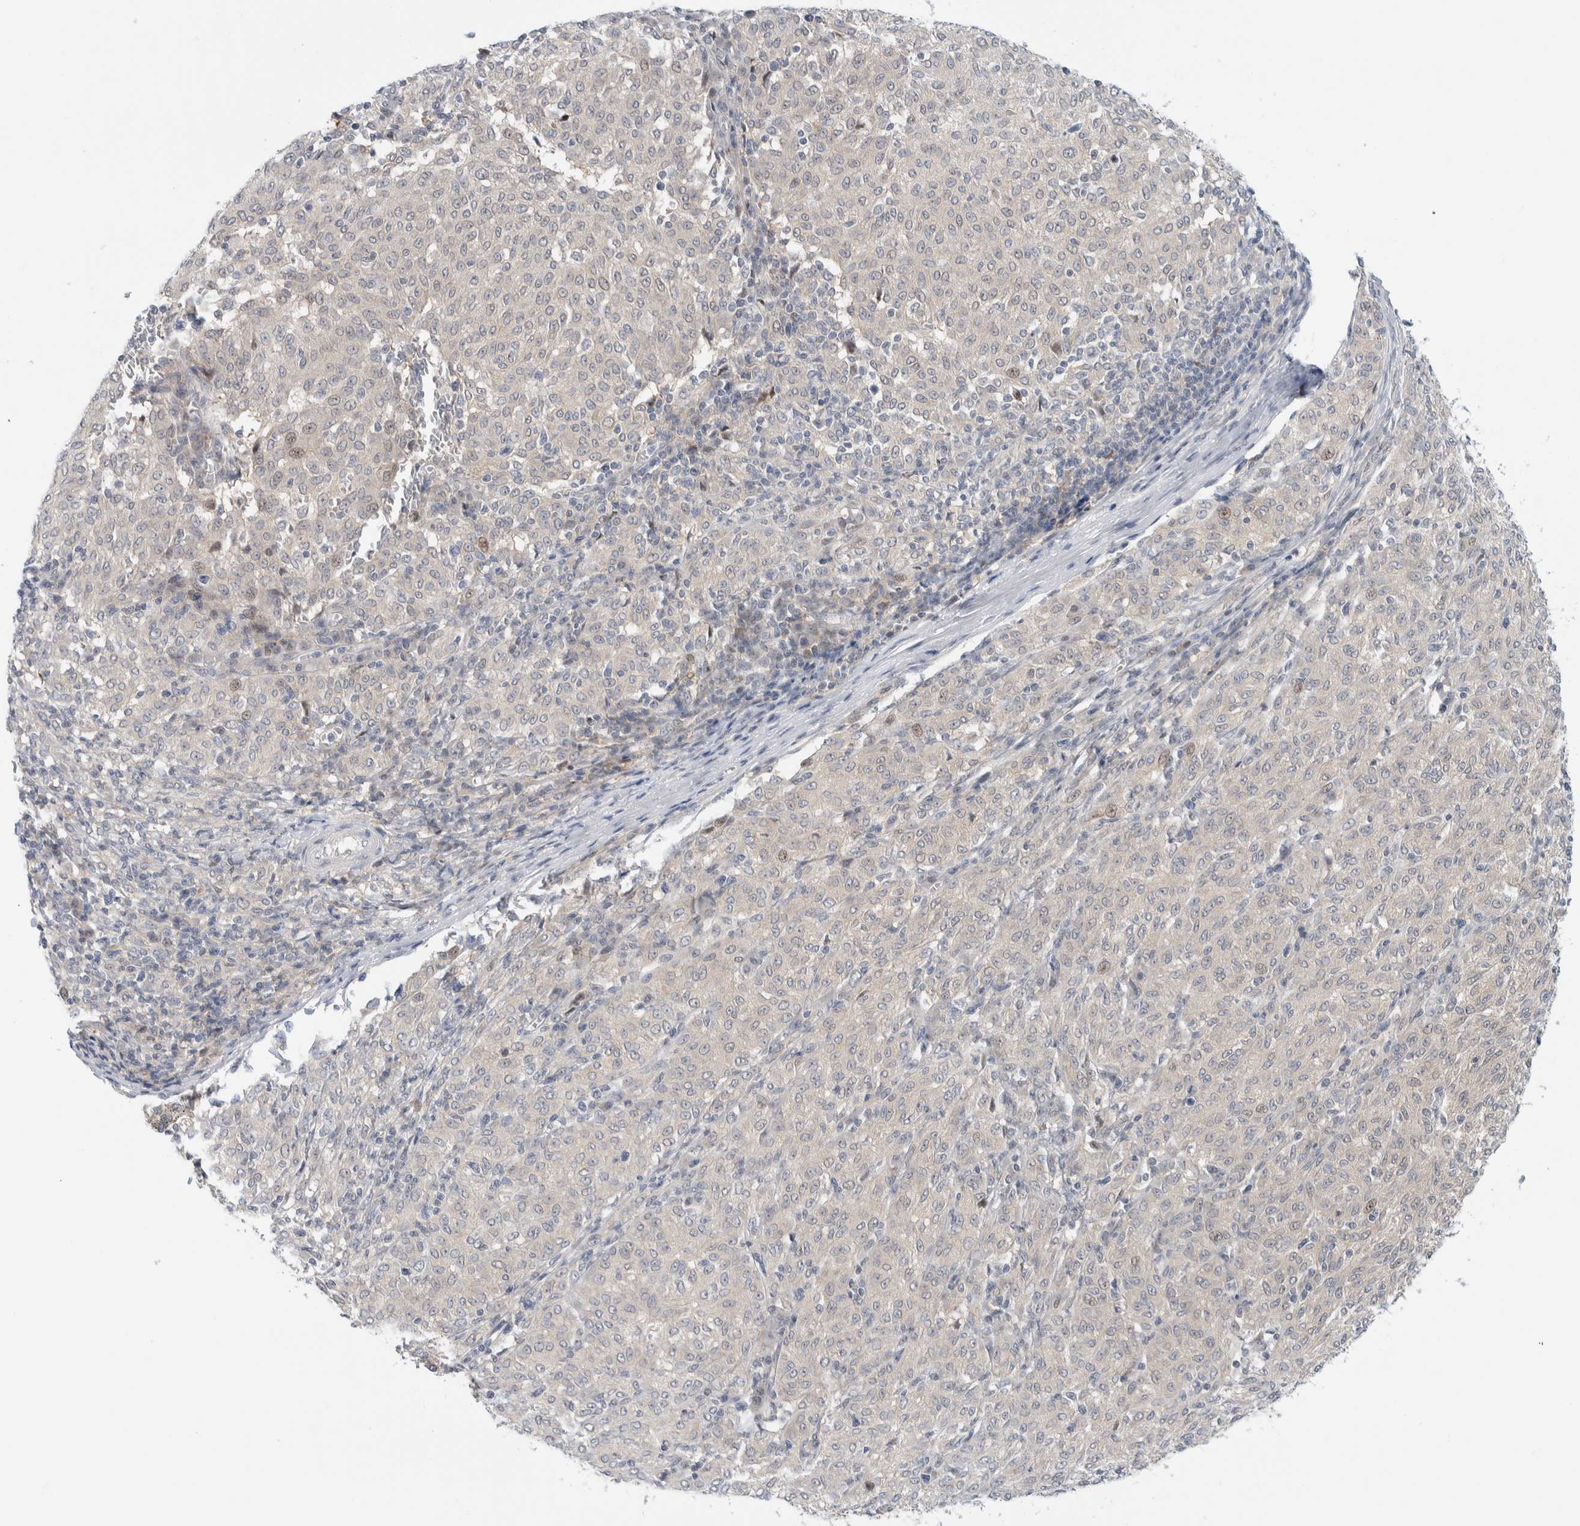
{"staining": {"intensity": "negative", "quantity": "none", "location": "none"}, "tissue": "melanoma", "cell_type": "Tumor cells", "image_type": "cancer", "snomed": [{"axis": "morphology", "description": "Malignant melanoma, NOS"}, {"axis": "topography", "description": "Skin"}], "caption": "Immunohistochemical staining of human malignant melanoma reveals no significant expression in tumor cells.", "gene": "NCR3LG1", "patient": {"sex": "female", "age": 72}}